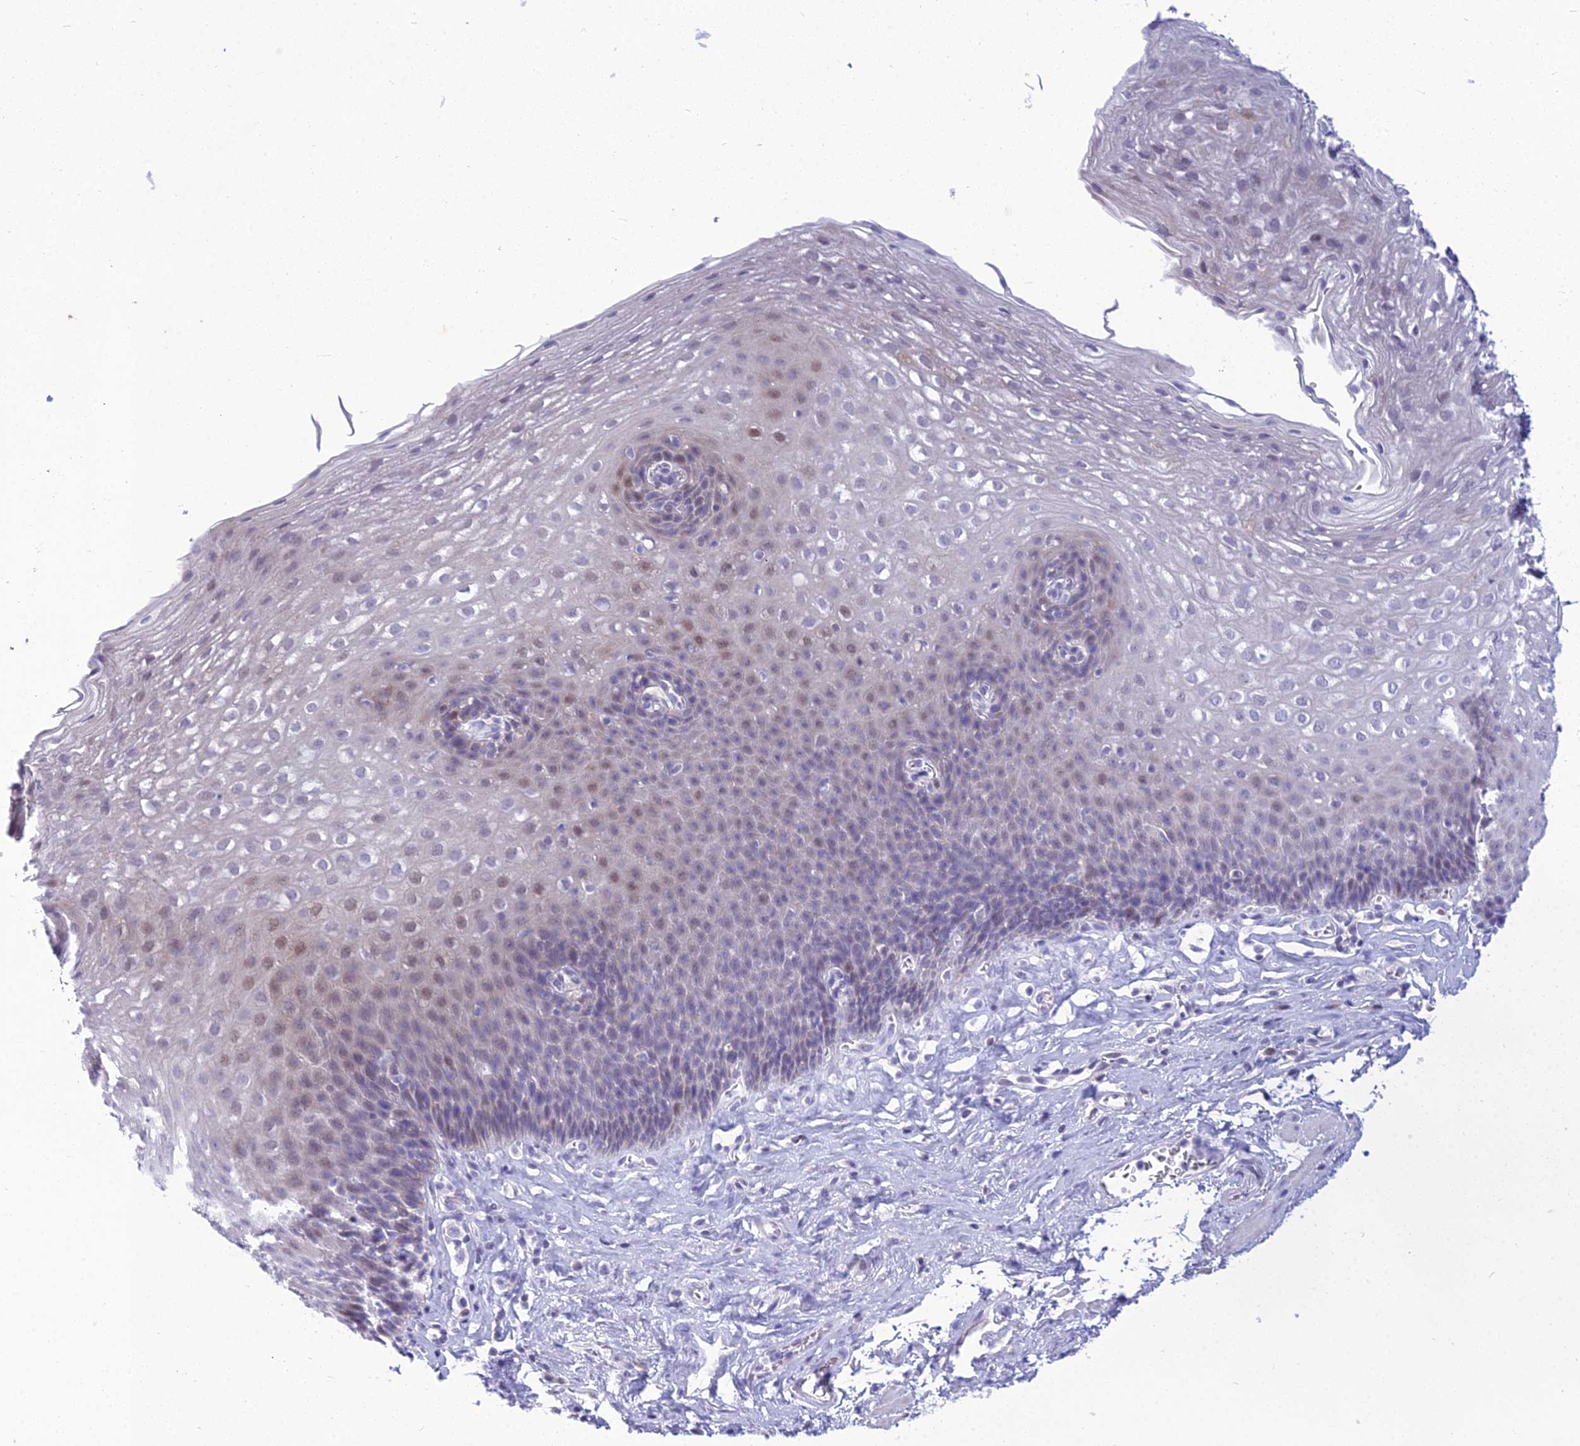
{"staining": {"intensity": "weak", "quantity": "25%-75%", "location": "nuclear"}, "tissue": "esophagus", "cell_type": "Squamous epithelial cells", "image_type": "normal", "snomed": [{"axis": "morphology", "description": "Normal tissue, NOS"}, {"axis": "topography", "description": "Esophagus"}], "caption": "Immunohistochemical staining of benign human esophagus demonstrates 25%-75% levels of weak nuclear protein expression in about 25%-75% of squamous epithelial cells.", "gene": "ZMIZ1", "patient": {"sex": "female", "age": 66}}